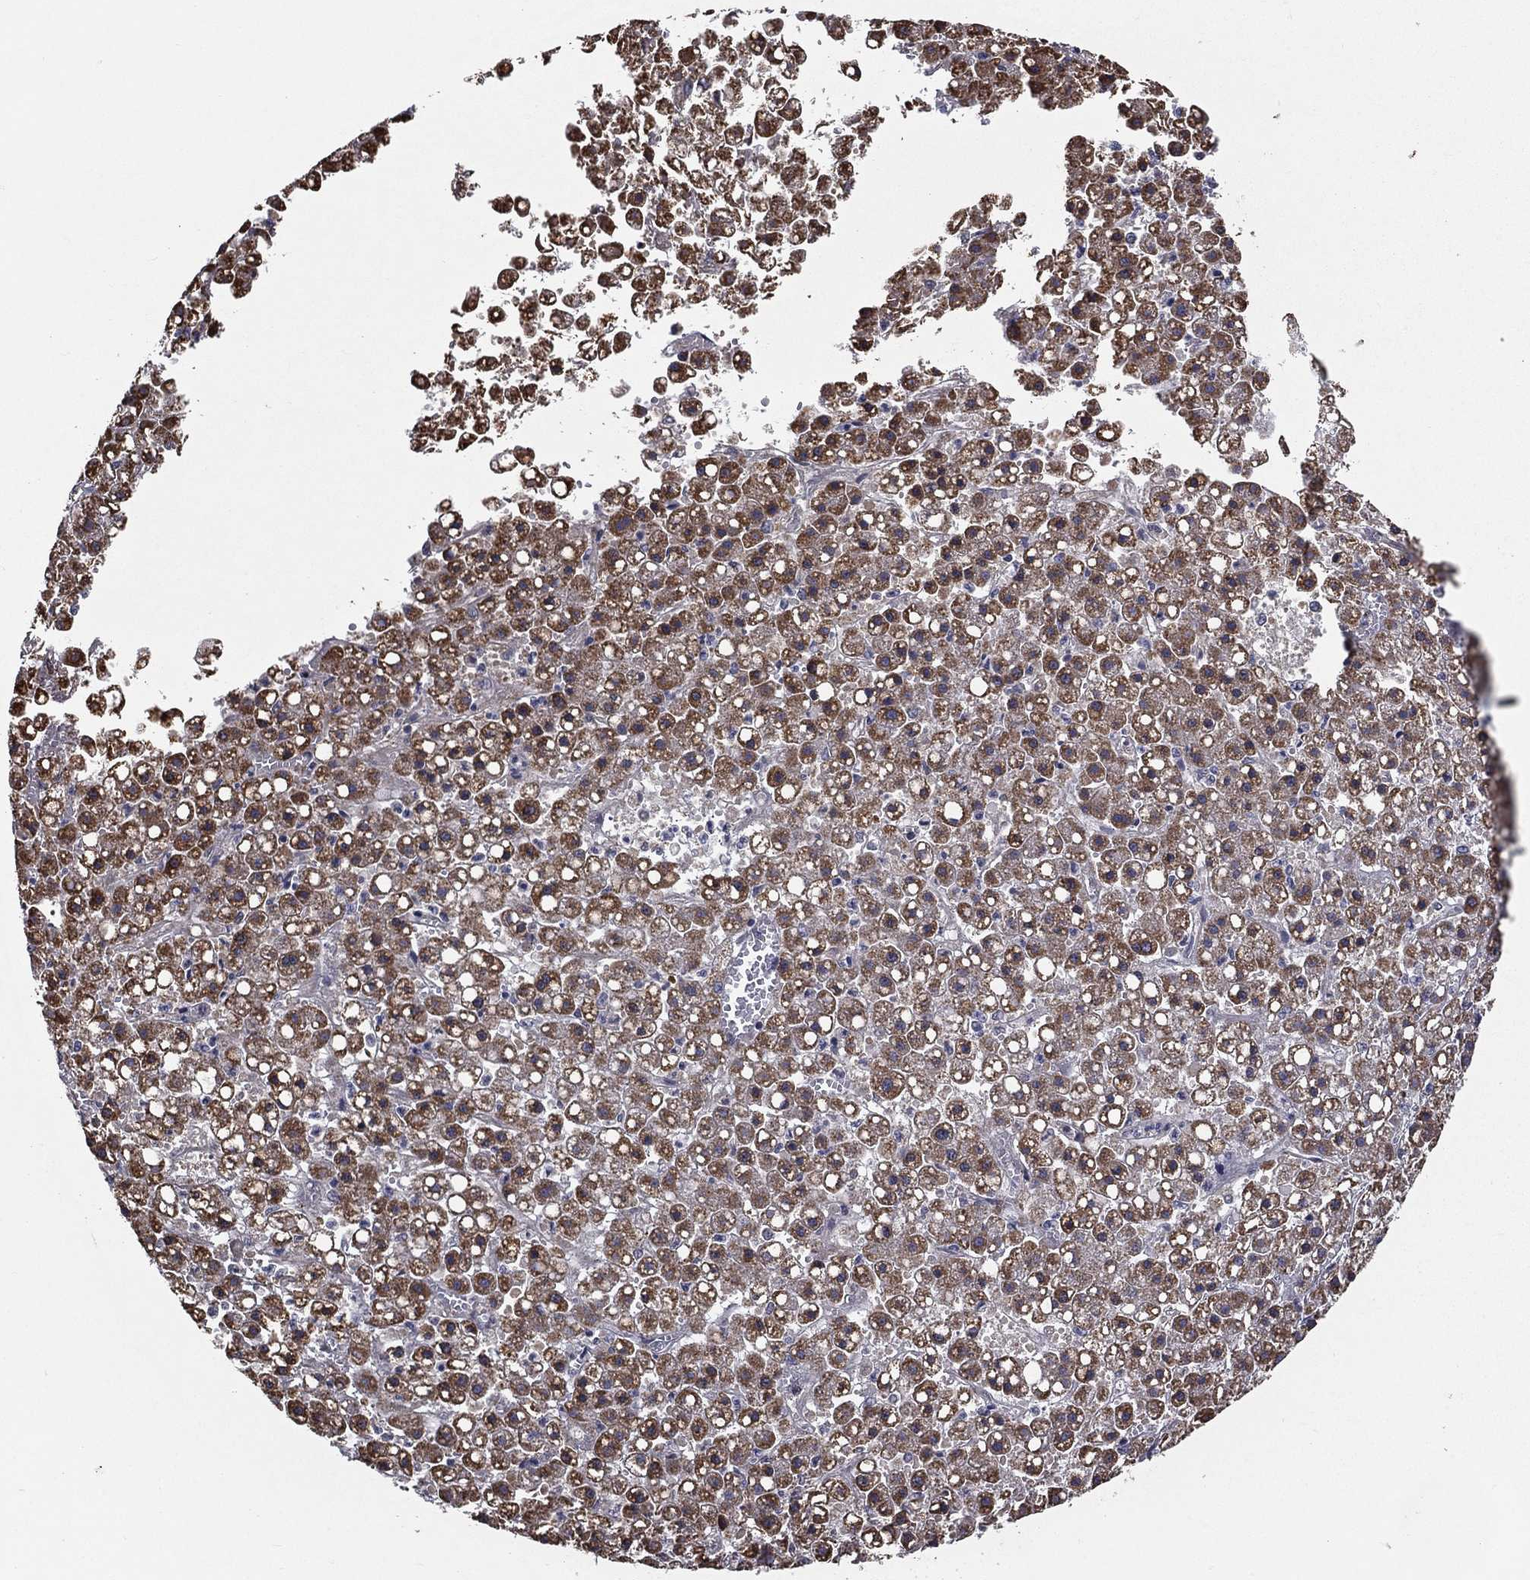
{"staining": {"intensity": "moderate", "quantity": ">75%", "location": "cytoplasmic/membranous"}, "tissue": "liver cancer", "cell_type": "Tumor cells", "image_type": "cancer", "snomed": [{"axis": "morphology", "description": "Carcinoma, Hepatocellular, NOS"}, {"axis": "topography", "description": "Liver"}], "caption": "This is a histology image of immunohistochemistry staining of liver cancer (hepatocellular carcinoma), which shows moderate positivity in the cytoplasmic/membranous of tumor cells.", "gene": "RIGI", "patient": {"sex": "male", "age": 67}}